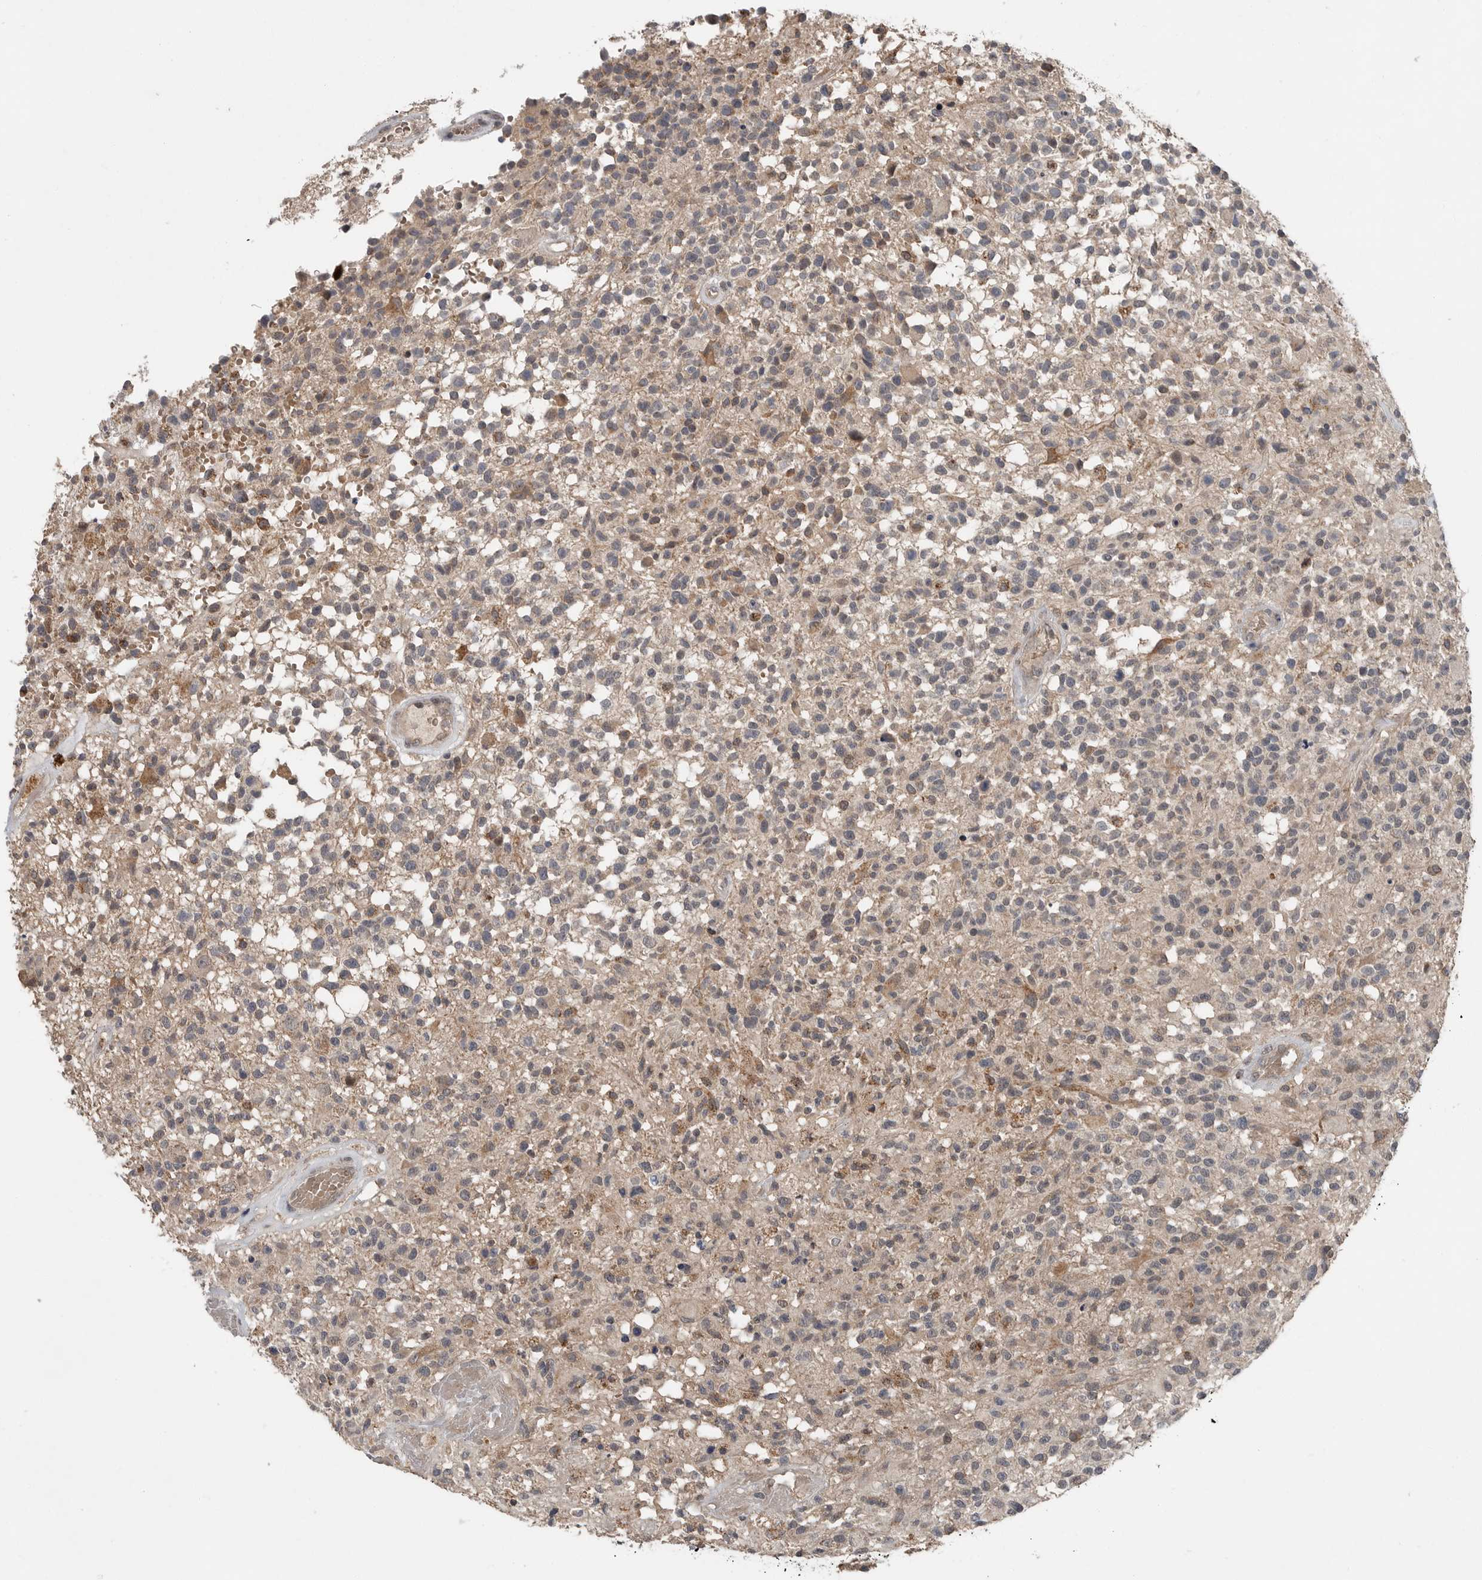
{"staining": {"intensity": "weak", "quantity": ">75%", "location": "cytoplasmic/membranous"}, "tissue": "glioma", "cell_type": "Tumor cells", "image_type": "cancer", "snomed": [{"axis": "morphology", "description": "Glioma, malignant, High grade"}, {"axis": "morphology", "description": "Glioblastoma, NOS"}, {"axis": "topography", "description": "Brain"}], "caption": "Protein expression analysis of glioma demonstrates weak cytoplasmic/membranous positivity in about >75% of tumor cells. The staining was performed using DAB to visualize the protein expression in brown, while the nuclei were stained in blue with hematoxylin (Magnification: 20x).", "gene": "SCP2", "patient": {"sex": "male", "age": 60}}